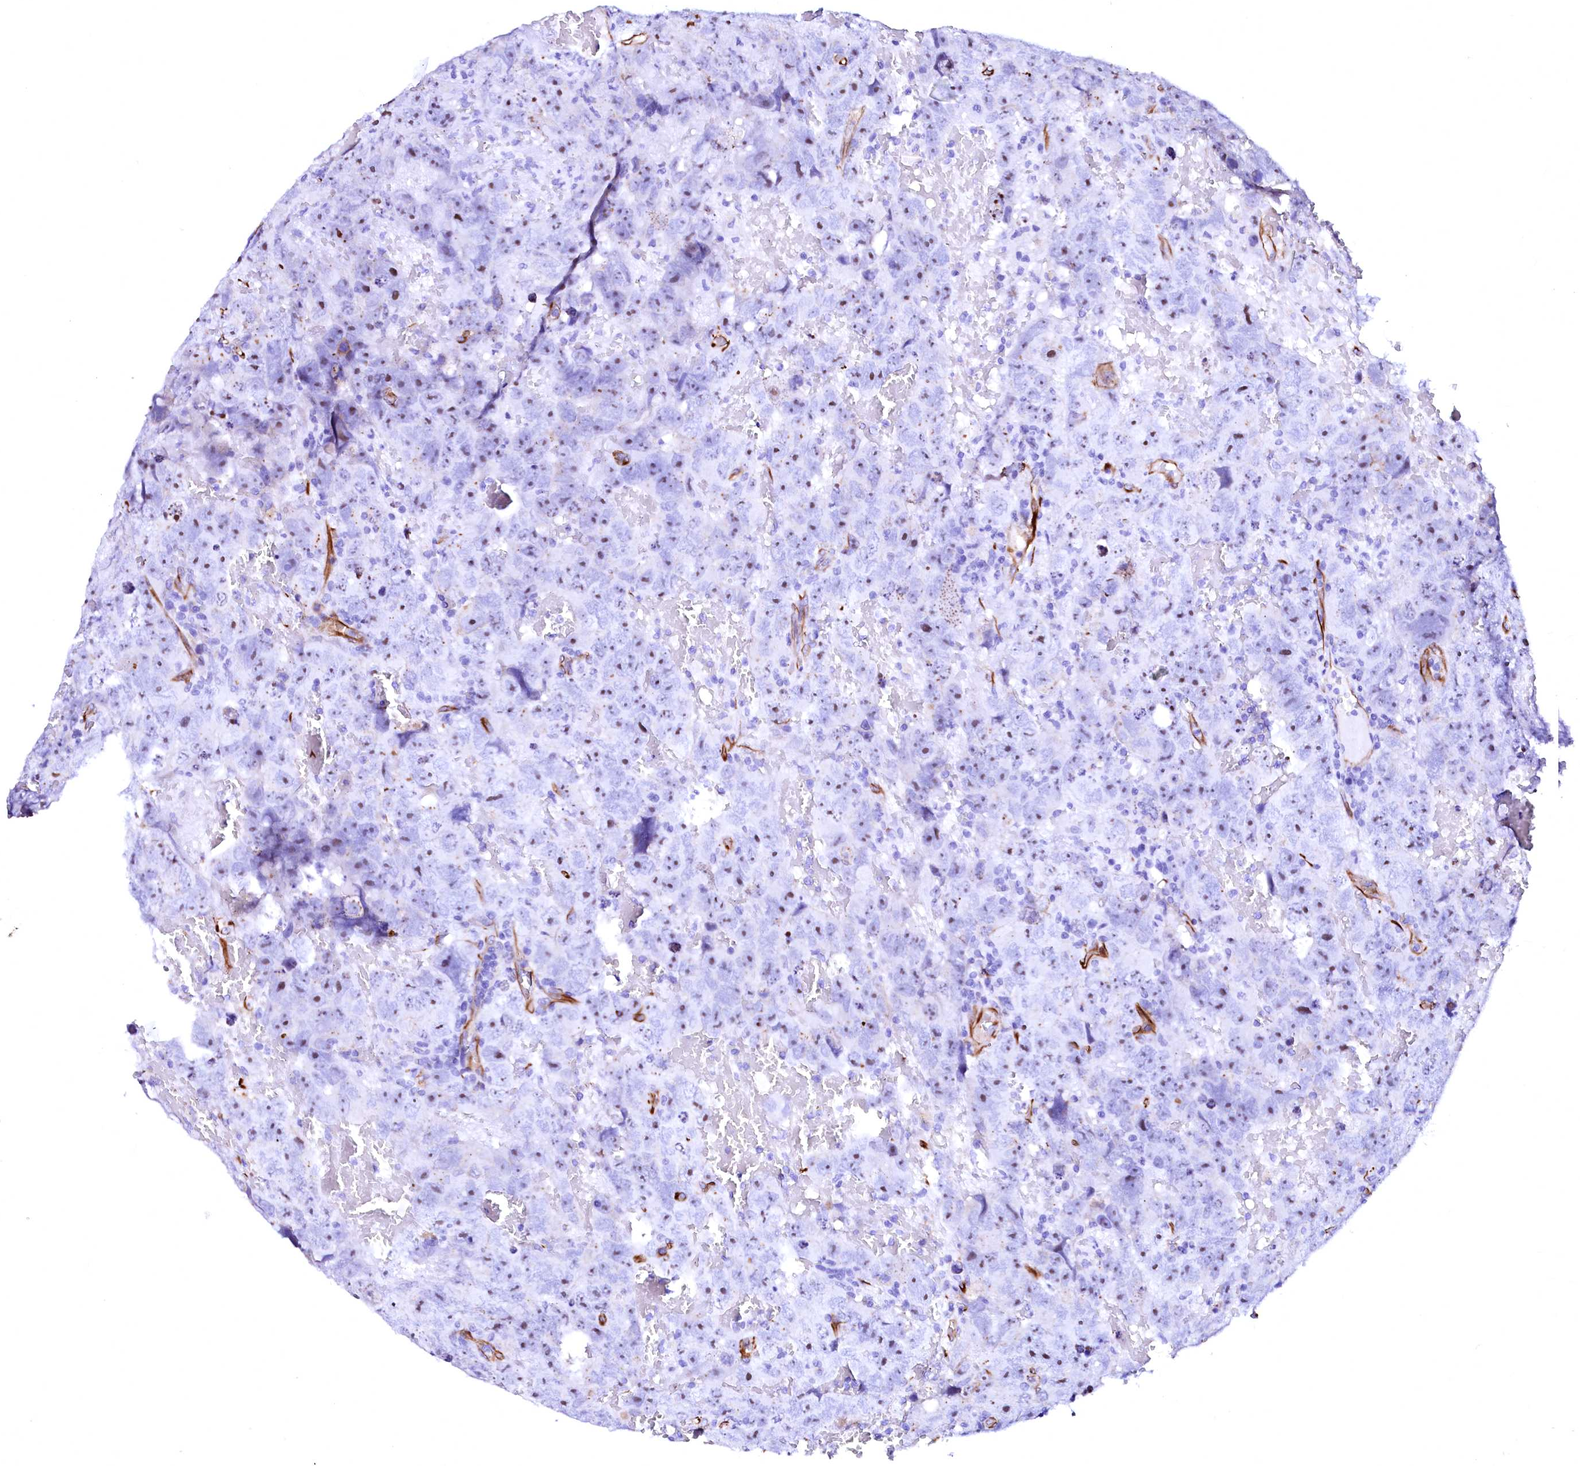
{"staining": {"intensity": "moderate", "quantity": "25%-75%", "location": "nuclear"}, "tissue": "testis cancer", "cell_type": "Tumor cells", "image_type": "cancer", "snomed": [{"axis": "morphology", "description": "Carcinoma, Embryonal, NOS"}, {"axis": "topography", "description": "Testis"}], "caption": "Human testis cancer (embryonal carcinoma) stained with a protein marker shows moderate staining in tumor cells.", "gene": "SFR1", "patient": {"sex": "male", "age": 45}}